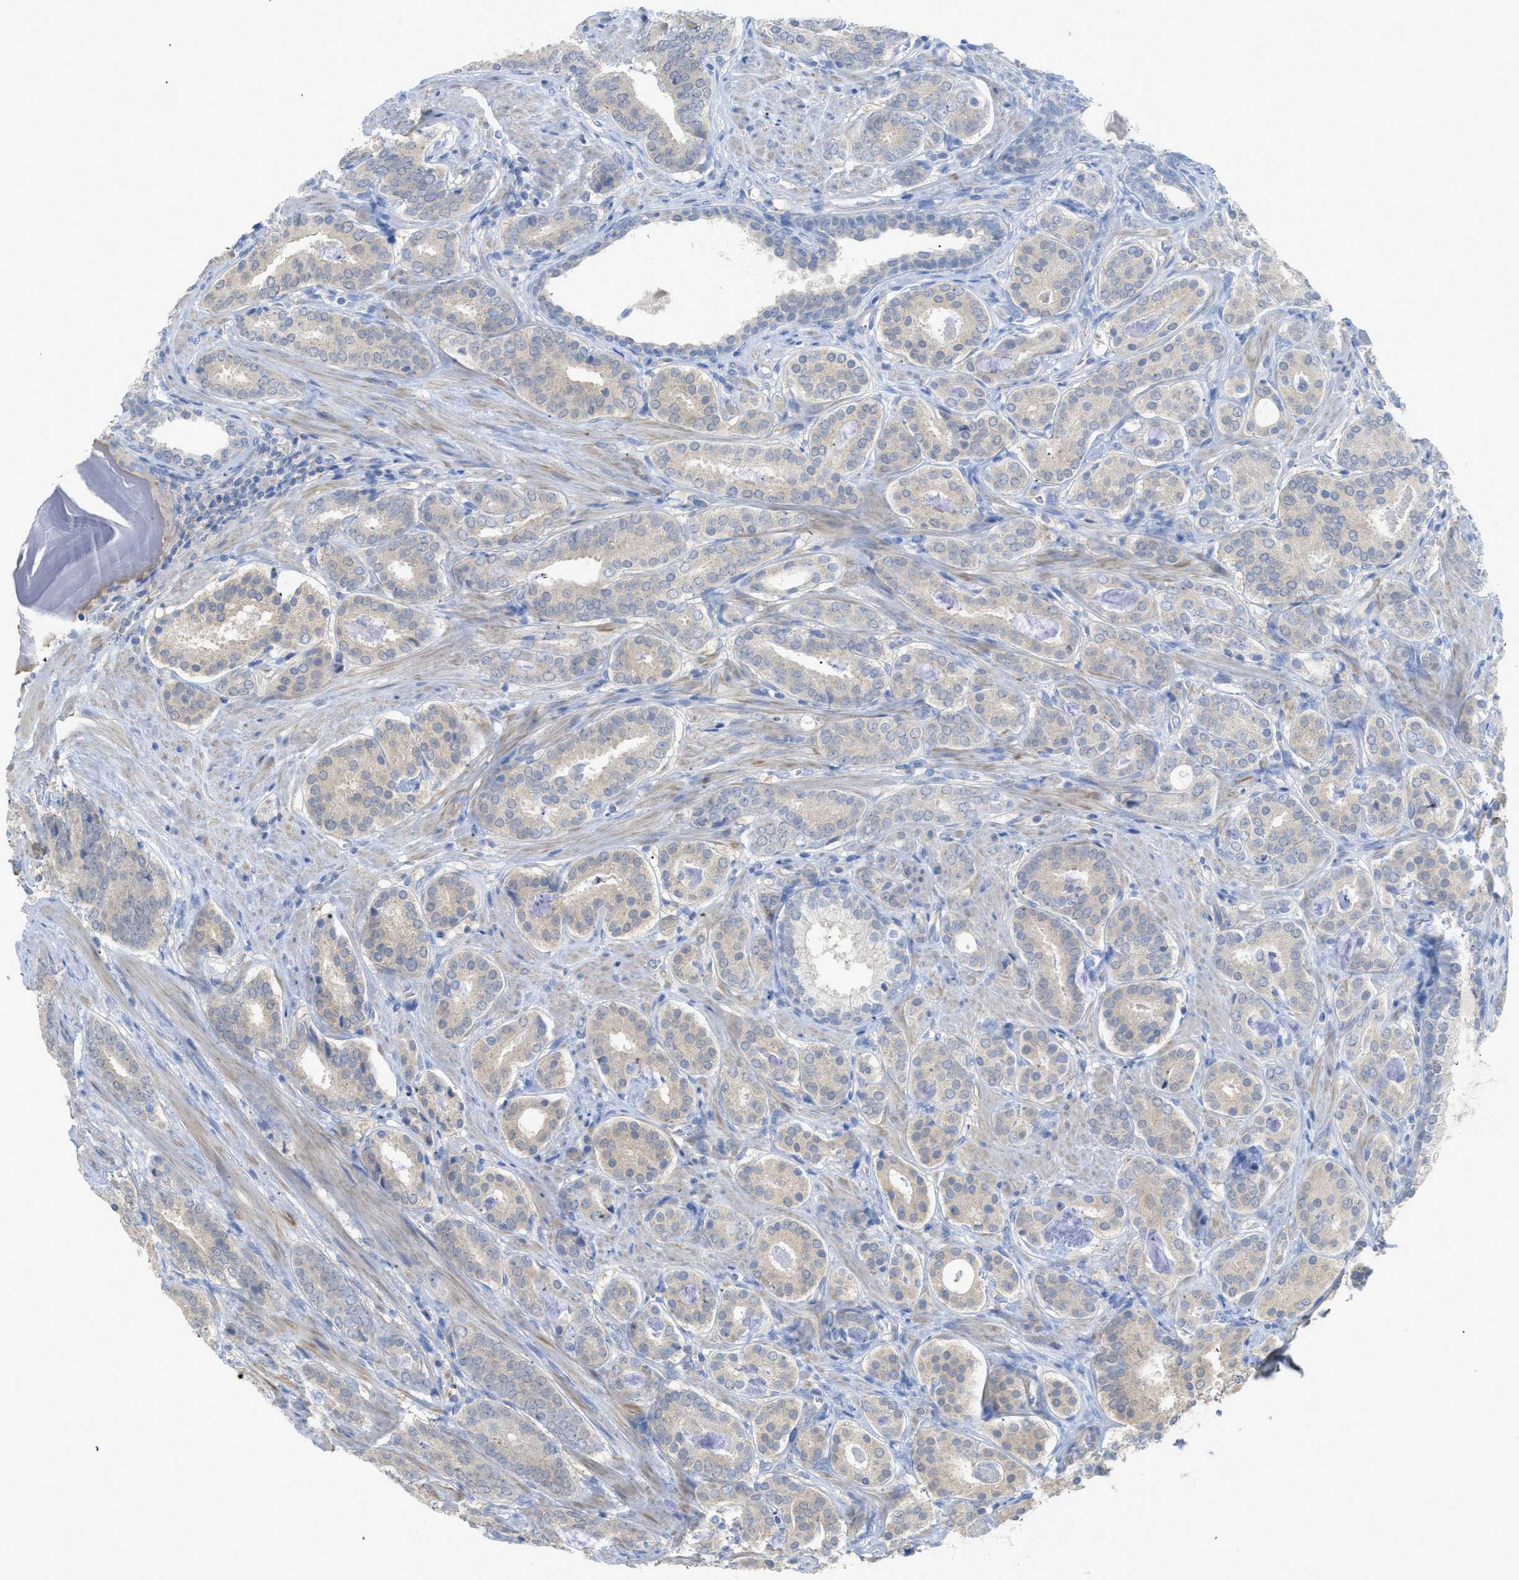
{"staining": {"intensity": "weak", "quantity": "<25%", "location": "cytoplasmic/membranous"}, "tissue": "prostate cancer", "cell_type": "Tumor cells", "image_type": "cancer", "snomed": [{"axis": "morphology", "description": "Adenocarcinoma, Low grade"}, {"axis": "topography", "description": "Prostate"}], "caption": "The micrograph displays no significant expression in tumor cells of prostate cancer (adenocarcinoma (low-grade)). (DAB (3,3'-diaminobenzidine) immunohistochemistry (IHC) visualized using brightfield microscopy, high magnification).", "gene": "MYL3", "patient": {"sex": "male", "age": 69}}